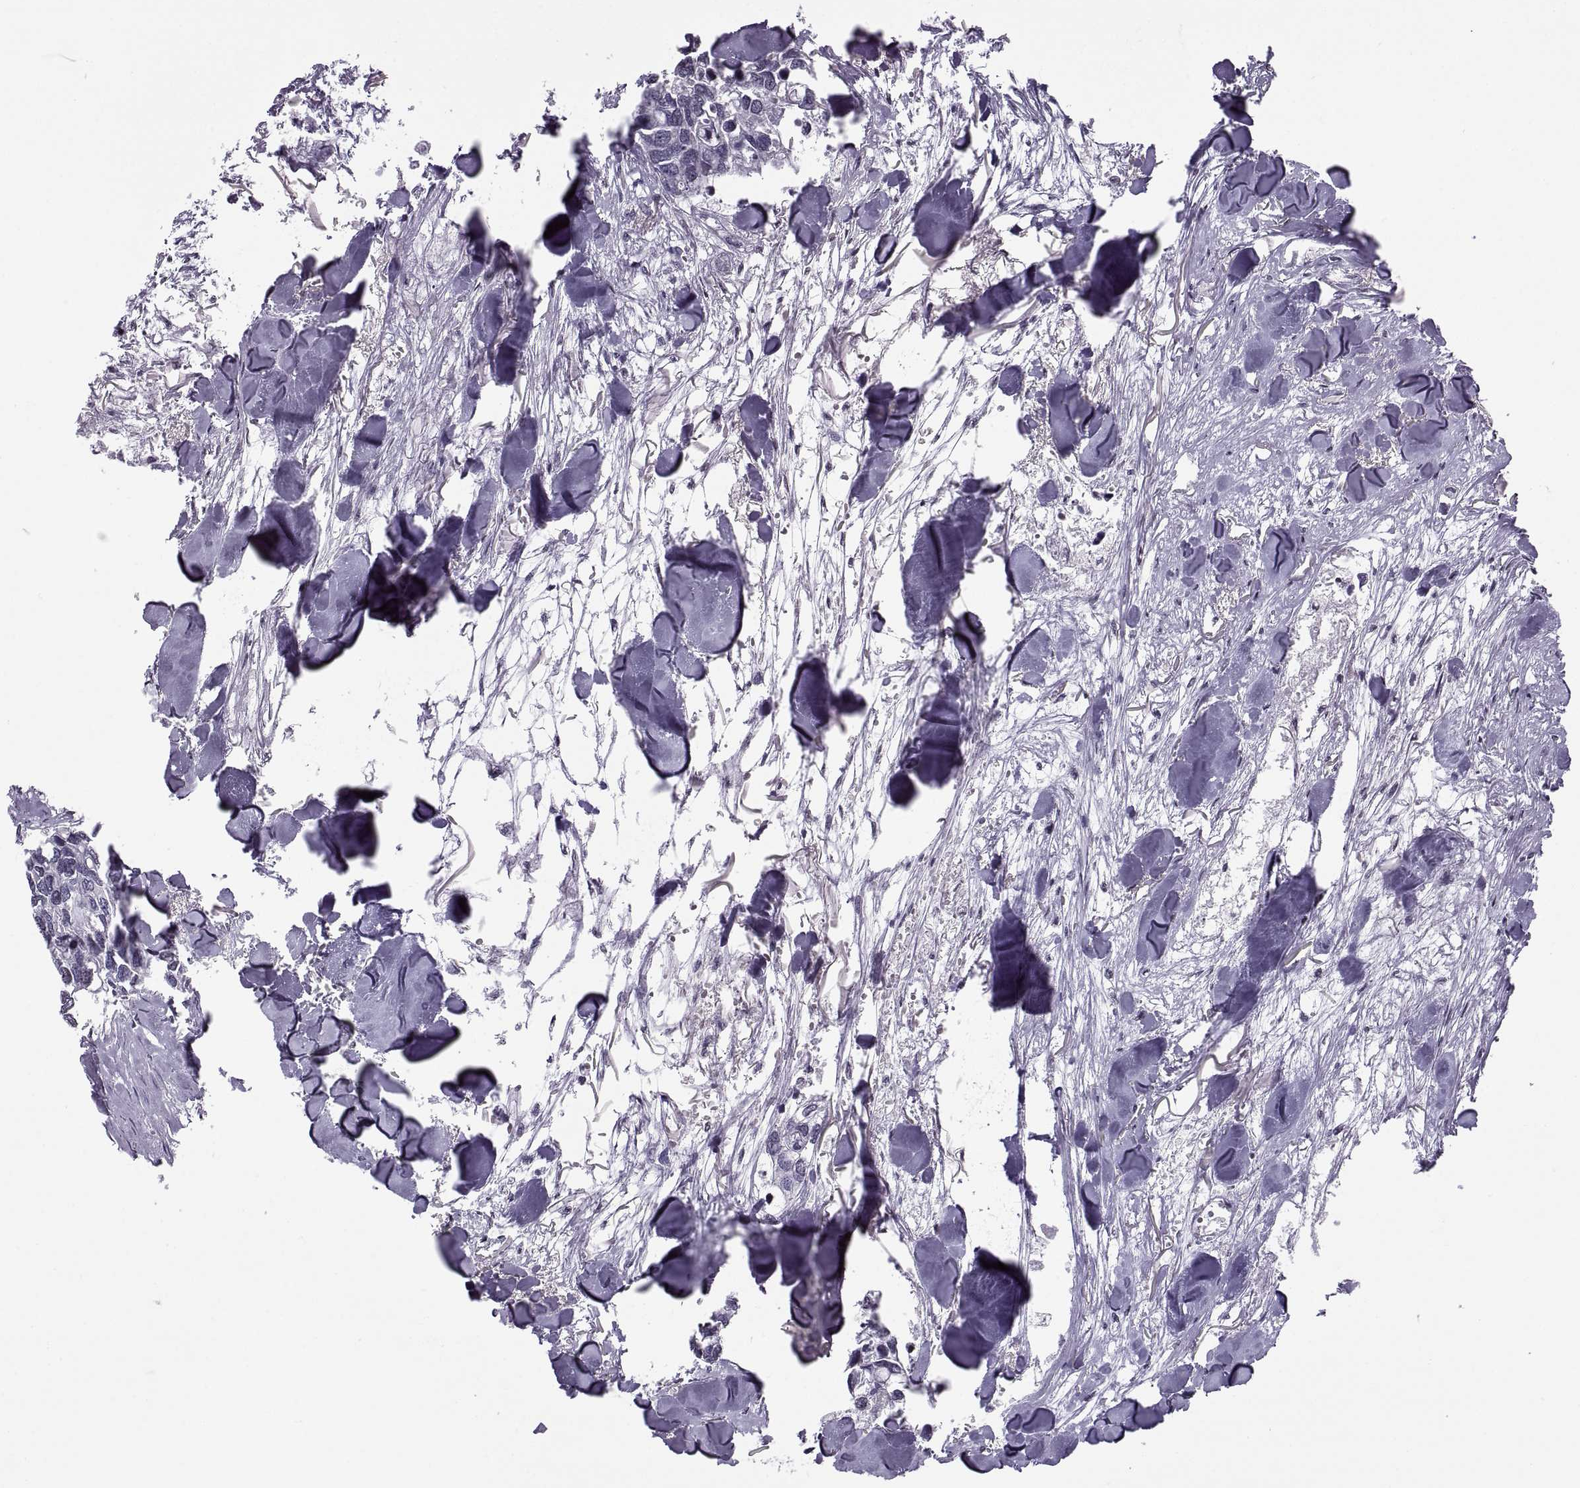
{"staining": {"intensity": "negative", "quantity": "none", "location": "none"}, "tissue": "breast cancer", "cell_type": "Tumor cells", "image_type": "cancer", "snomed": [{"axis": "morphology", "description": "Duct carcinoma"}, {"axis": "topography", "description": "Breast"}], "caption": "An IHC image of breast invasive ductal carcinoma is shown. There is no staining in tumor cells of breast invasive ductal carcinoma. The staining was performed using DAB to visualize the protein expression in brown, while the nuclei were stained in blue with hematoxylin (Magnification: 20x).", "gene": "H1-8", "patient": {"sex": "female", "age": 83}}